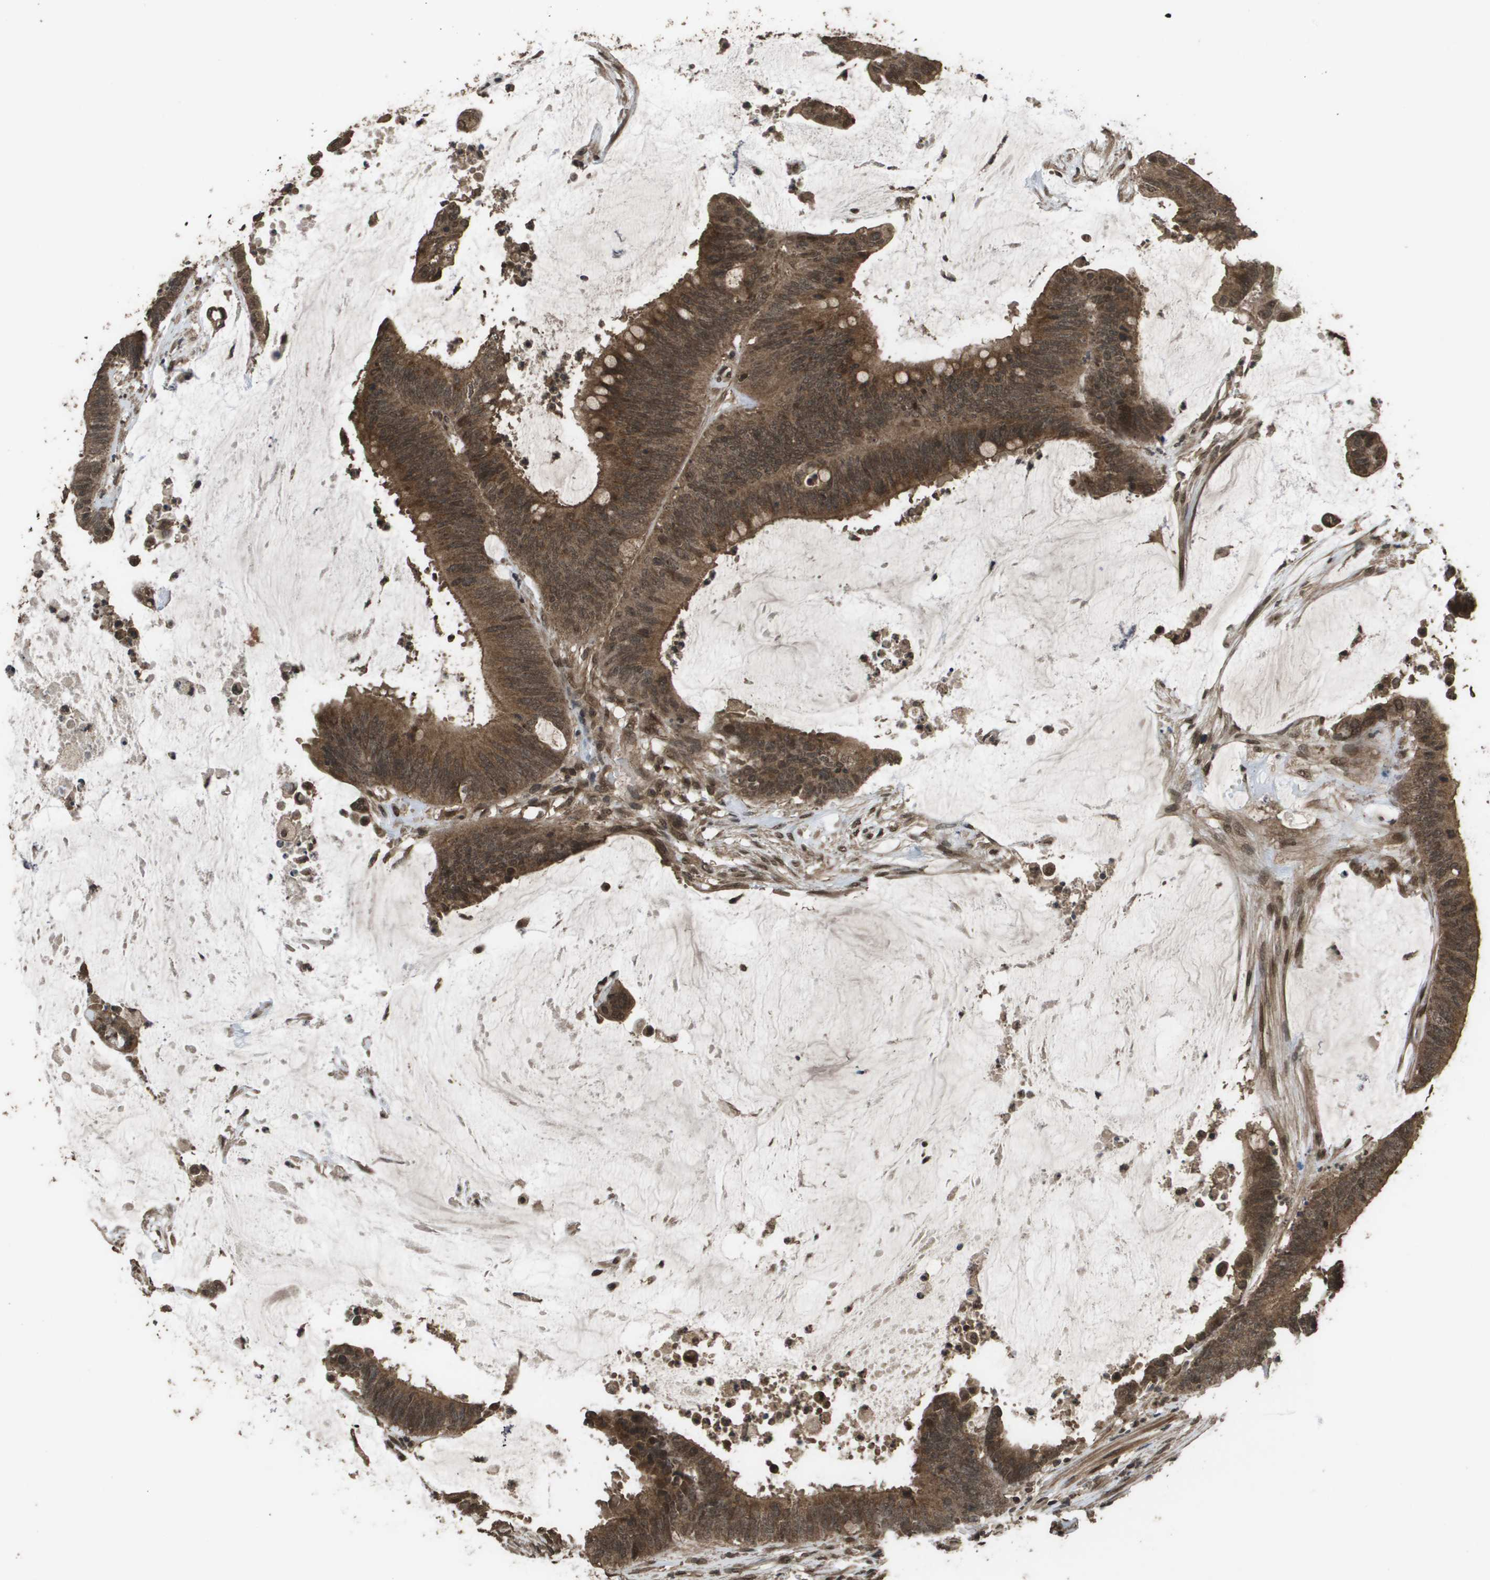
{"staining": {"intensity": "moderate", "quantity": ">75%", "location": "cytoplasmic/membranous,nuclear"}, "tissue": "colorectal cancer", "cell_type": "Tumor cells", "image_type": "cancer", "snomed": [{"axis": "morphology", "description": "Adenocarcinoma, NOS"}, {"axis": "topography", "description": "Rectum"}], "caption": "Brown immunohistochemical staining in adenocarcinoma (colorectal) shows moderate cytoplasmic/membranous and nuclear expression in about >75% of tumor cells. Nuclei are stained in blue.", "gene": "AXIN2", "patient": {"sex": "female", "age": 66}}